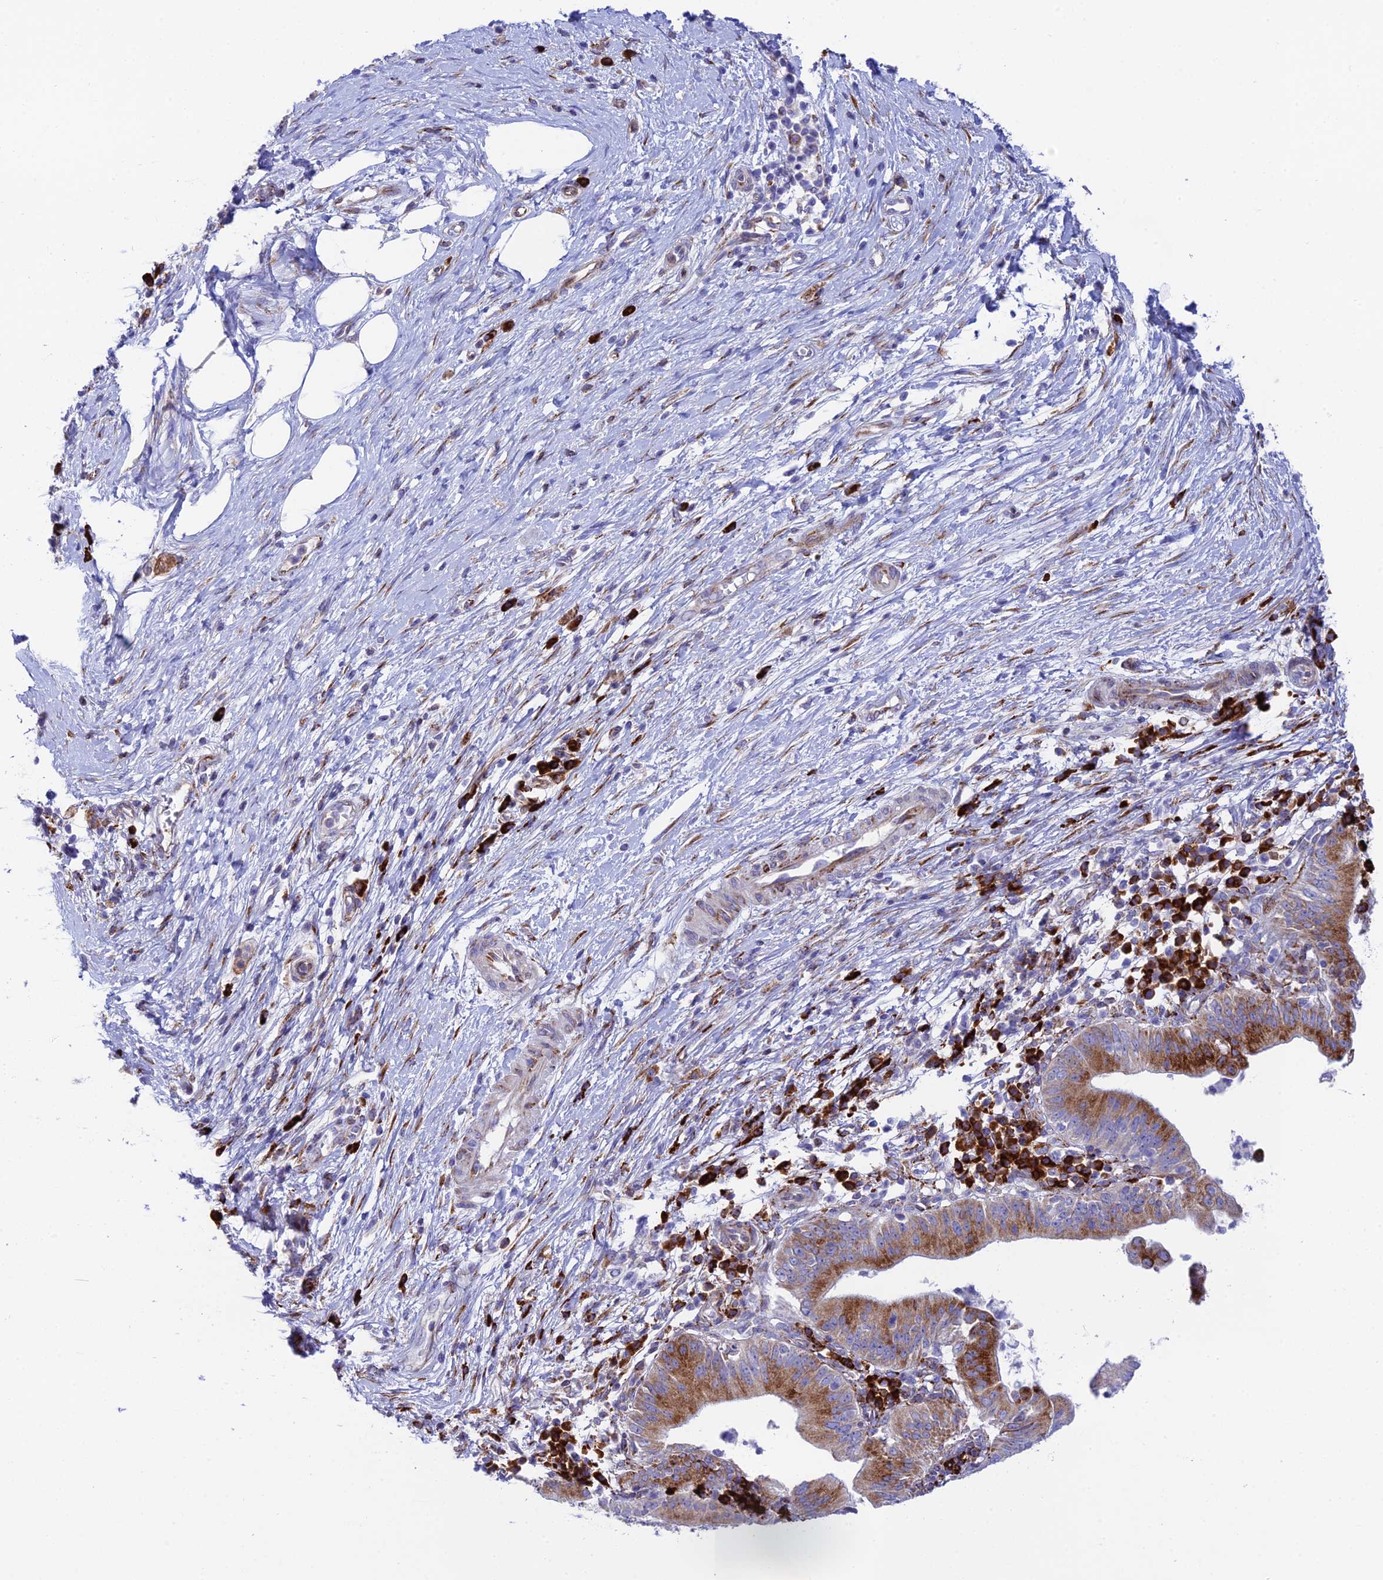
{"staining": {"intensity": "strong", "quantity": "25%-75%", "location": "cytoplasmic/membranous"}, "tissue": "pancreatic cancer", "cell_type": "Tumor cells", "image_type": "cancer", "snomed": [{"axis": "morphology", "description": "Adenocarcinoma, NOS"}, {"axis": "topography", "description": "Pancreas"}], "caption": "The immunohistochemical stain labels strong cytoplasmic/membranous positivity in tumor cells of pancreatic adenocarcinoma tissue.", "gene": "TUBGCP6", "patient": {"sex": "male", "age": 68}}